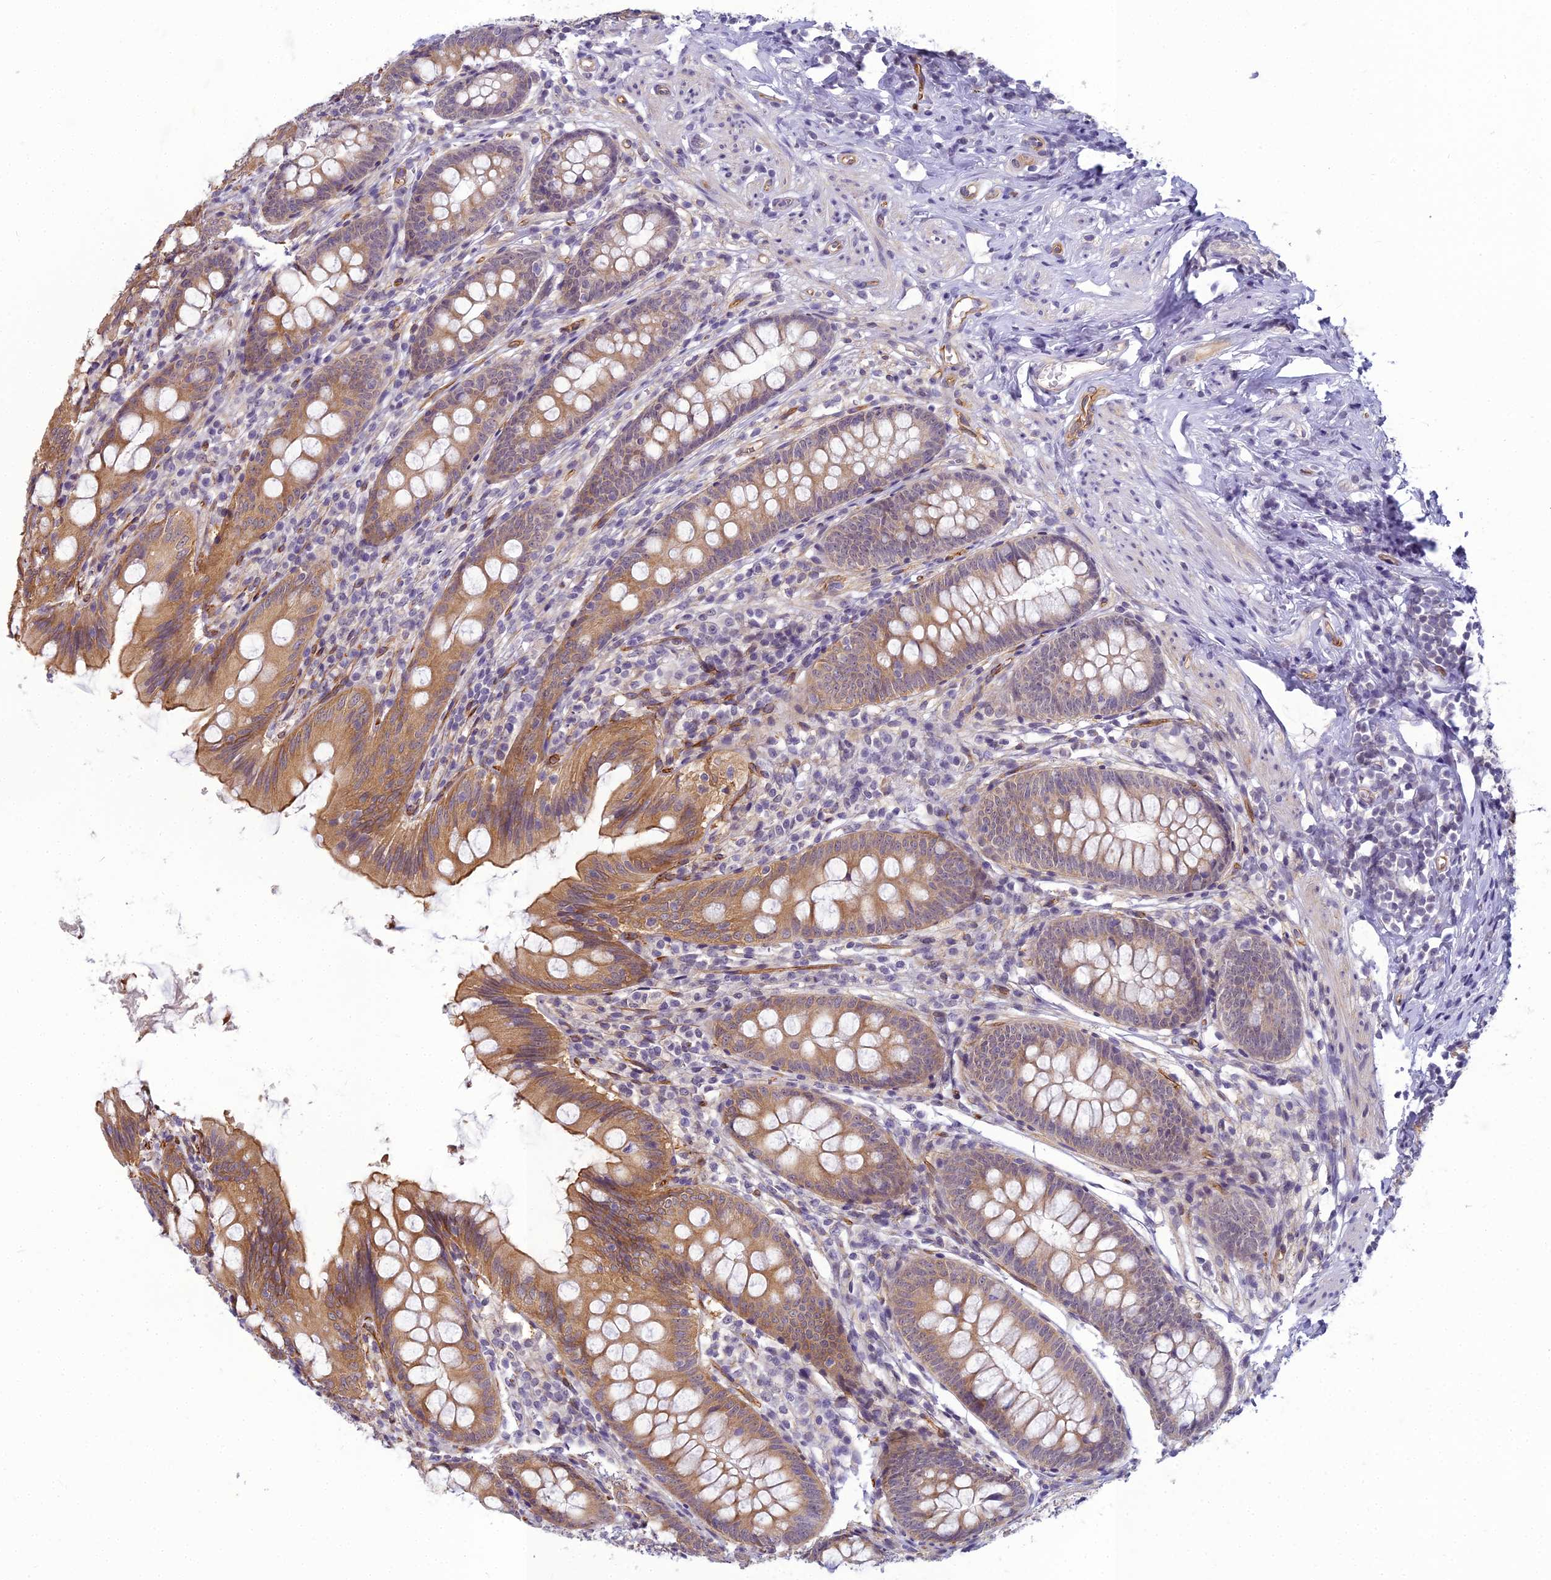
{"staining": {"intensity": "moderate", "quantity": ">75%", "location": "cytoplasmic/membranous"}, "tissue": "appendix", "cell_type": "Glandular cells", "image_type": "normal", "snomed": [{"axis": "morphology", "description": "Normal tissue, NOS"}, {"axis": "topography", "description": "Appendix"}], "caption": "IHC of benign human appendix displays medium levels of moderate cytoplasmic/membranous expression in approximately >75% of glandular cells.", "gene": "RGL3", "patient": {"sex": "female", "age": 51}}